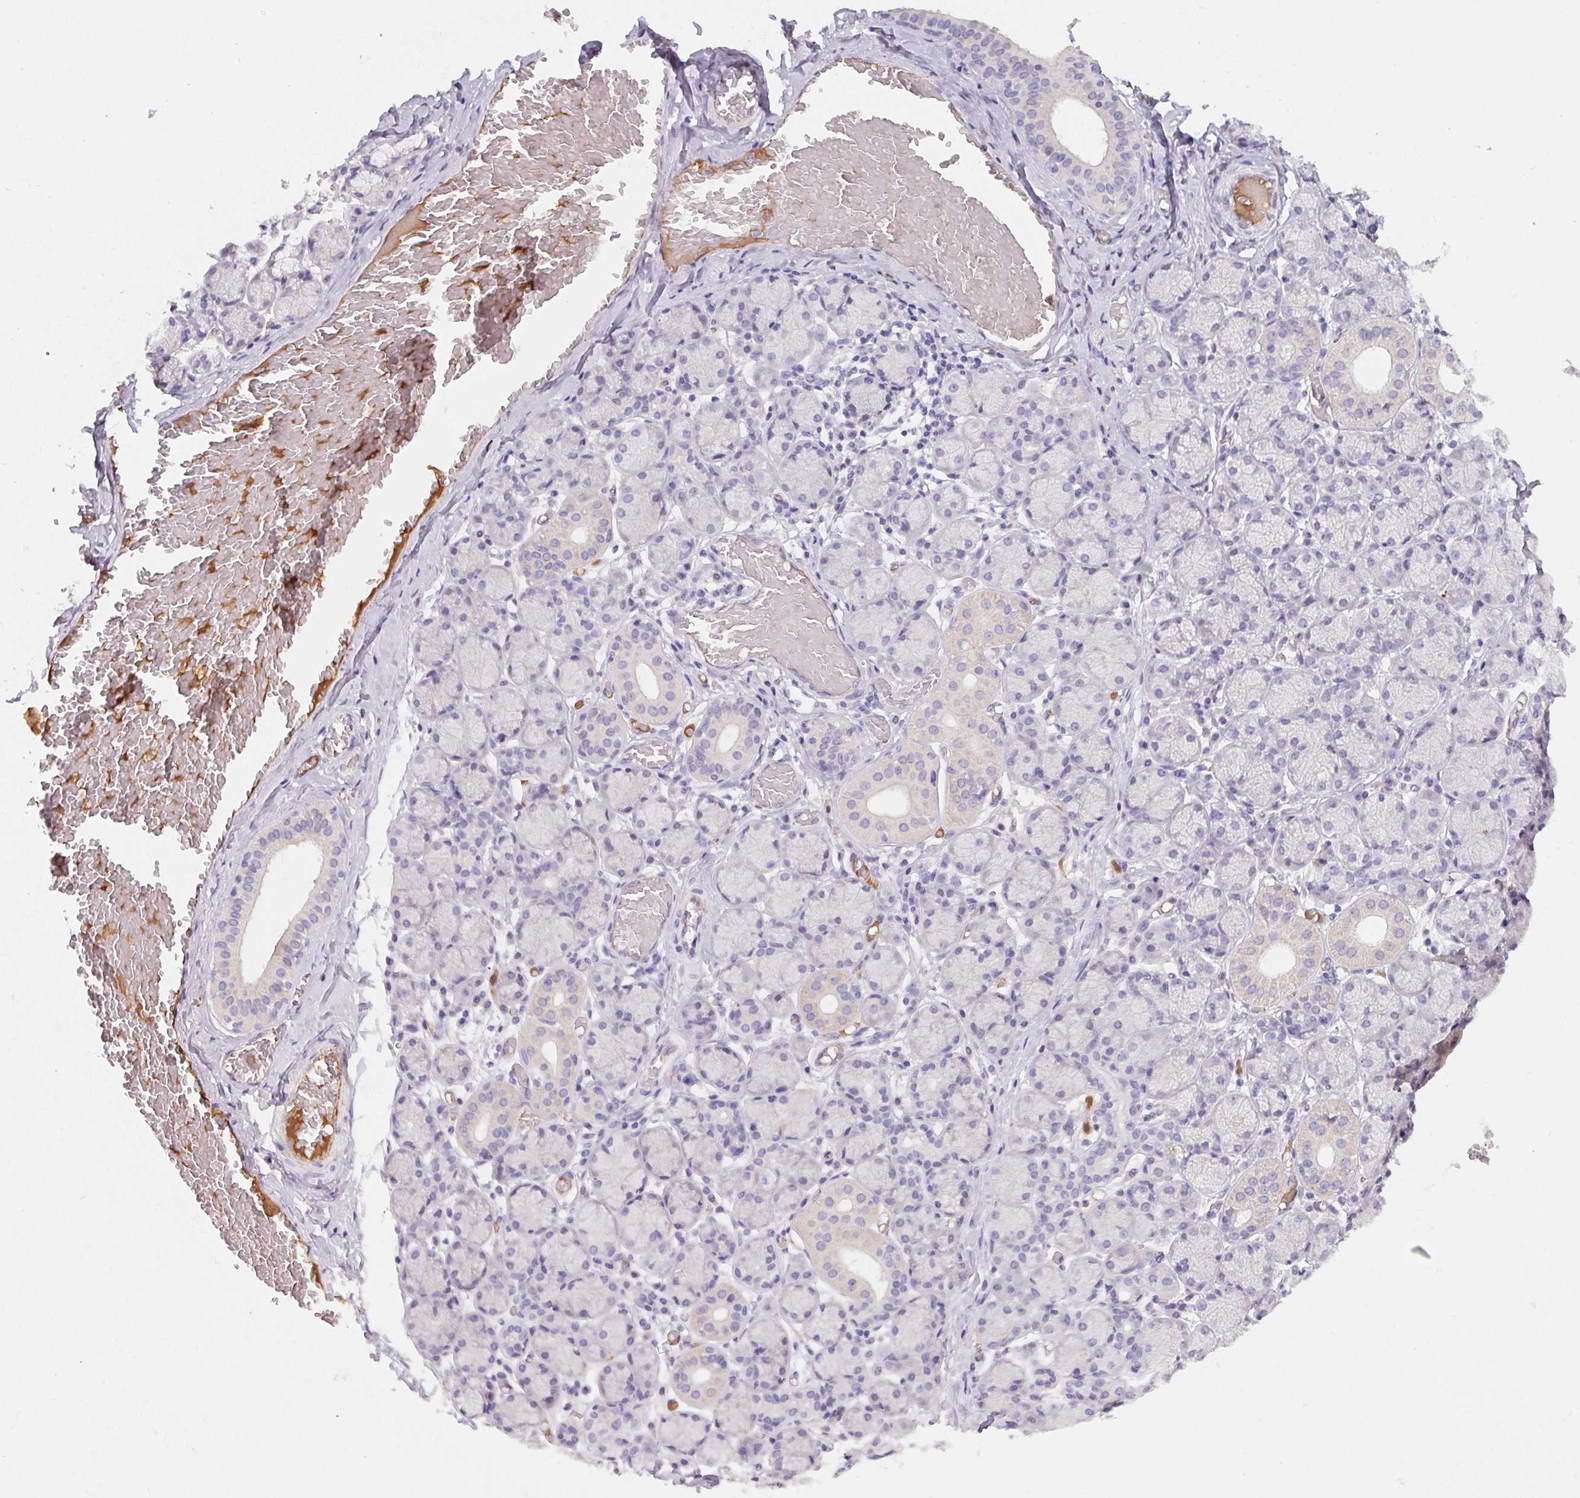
{"staining": {"intensity": "weak", "quantity": "<25%", "location": "cytoplasmic/membranous"}, "tissue": "salivary gland", "cell_type": "Glandular cells", "image_type": "normal", "snomed": [{"axis": "morphology", "description": "Normal tissue, NOS"}, {"axis": "topography", "description": "Salivary gland"}], "caption": "Glandular cells are negative for brown protein staining in unremarkable salivary gland. (DAB immunohistochemistry (IHC) visualized using brightfield microscopy, high magnification).", "gene": "LPA", "patient": {"sex": "female", "age": 24}}